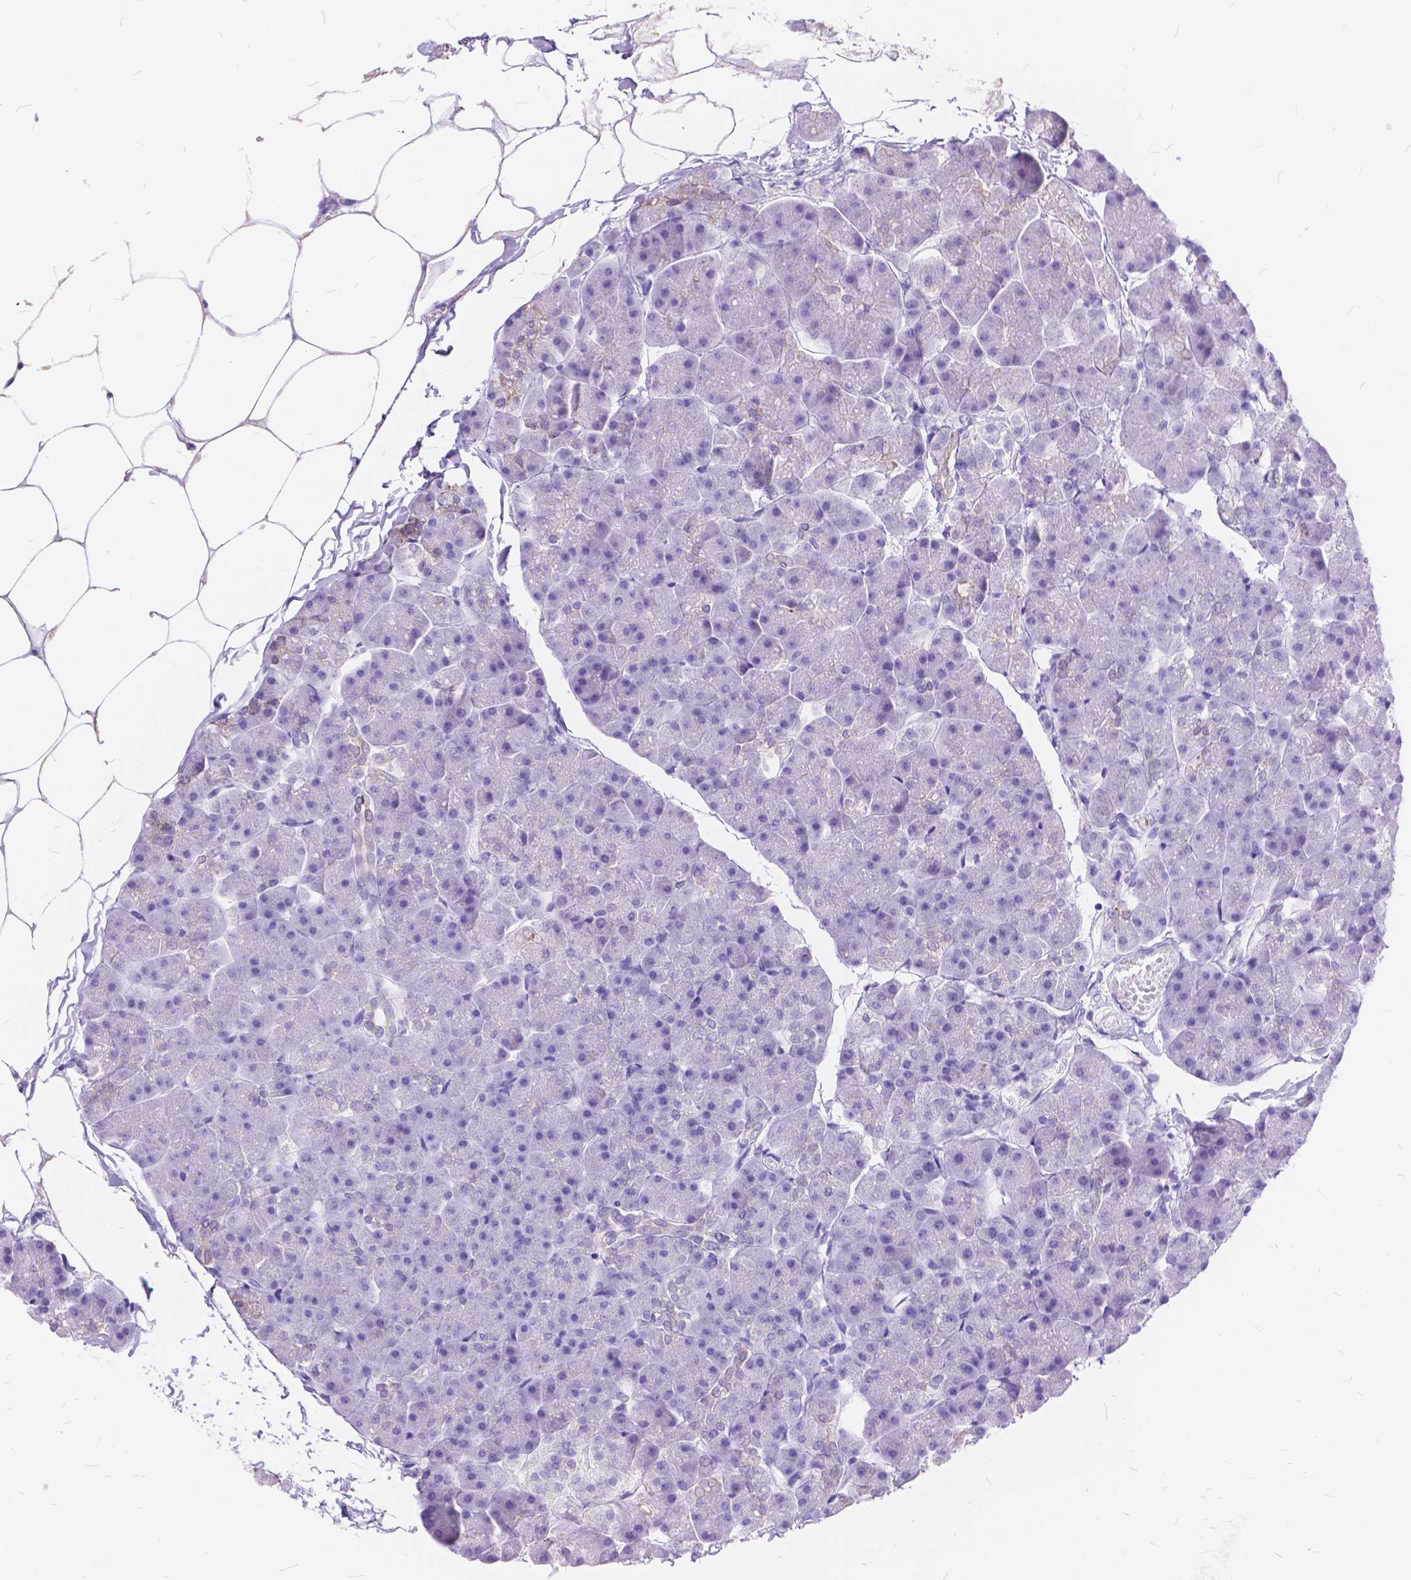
{"staining": {"intensity": "negative", "quantity": "none", "location": "none"}, "tissue": "pancreas", "cell_type": "Exocrine glandular cells", "image_type": "normal", "snomed": [{"axis": "morphology", "description": "Normal tissue, NOS"}, {"axis": "topography", "description": "Pancreas"}], "caption": "The IHC micrograph has no significant staining in exocrine glandular cells of pancreas. (DAB immunohistochemistry (IHC) with hematoxylin counter stain).", "gene": "FOXL2", "patient": {"sex": "male", "age": 35}}